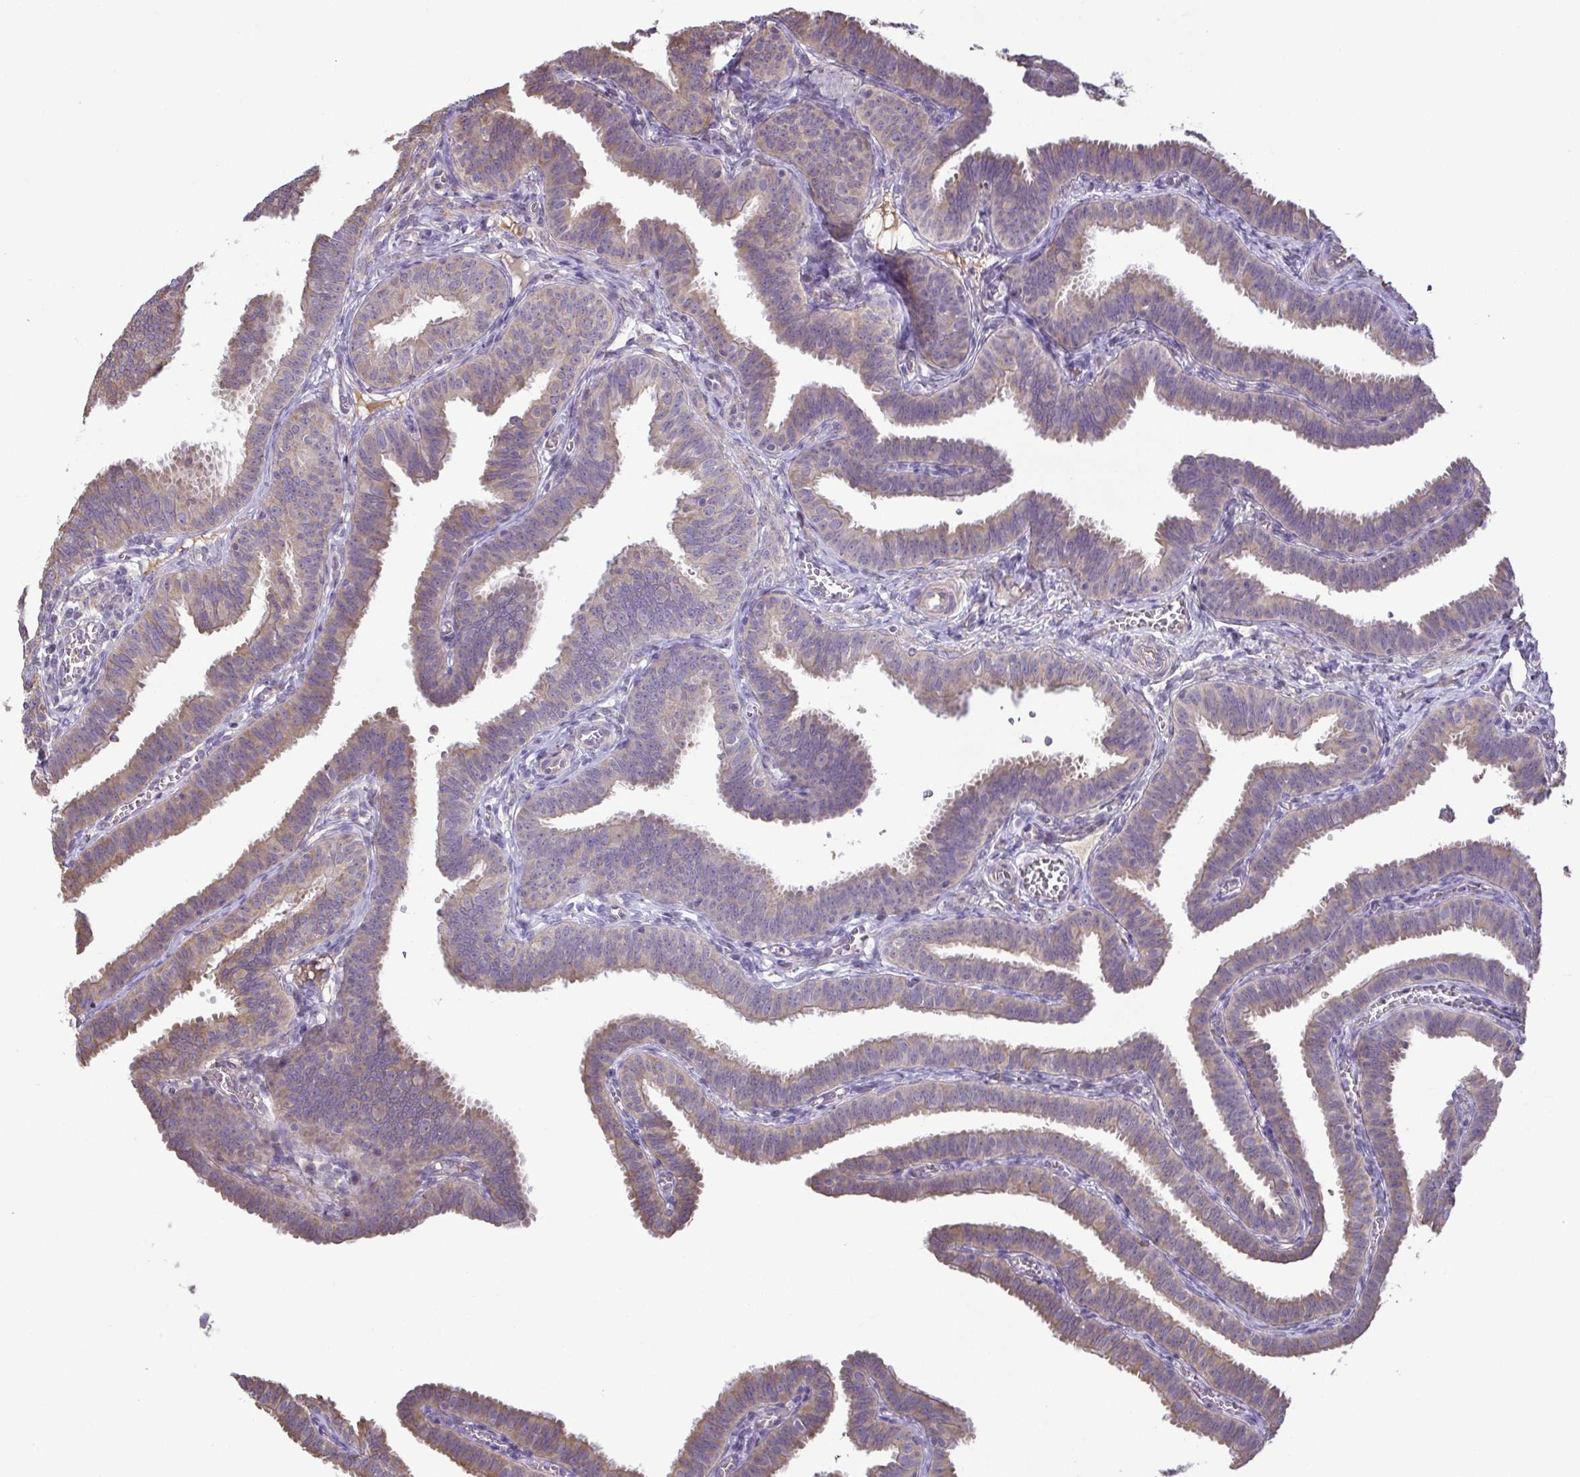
{"staining": {"intensity": "moderate", "quantity": "25%-75%", "location": "cytoplasmic/membranous"}, "tissue": "fallopian tube", "cell_type": "Glandular cells", "image_type": "normal", "snomed": [{"axis": "morphology", "description": "Normal tissue, NOS"}, {"axis": "topography", "description": "Fallopian tube"}], "caption": "IHC photomicrograph of unremarkable human fallopian tube stained for a protein (brown), which reveals medium levels of moderate cytoplasmic/membranous staining in about 25%-75% of glandular cells.", "gene": "MYL10", "patient": {"sex": "female", "age": 25}}